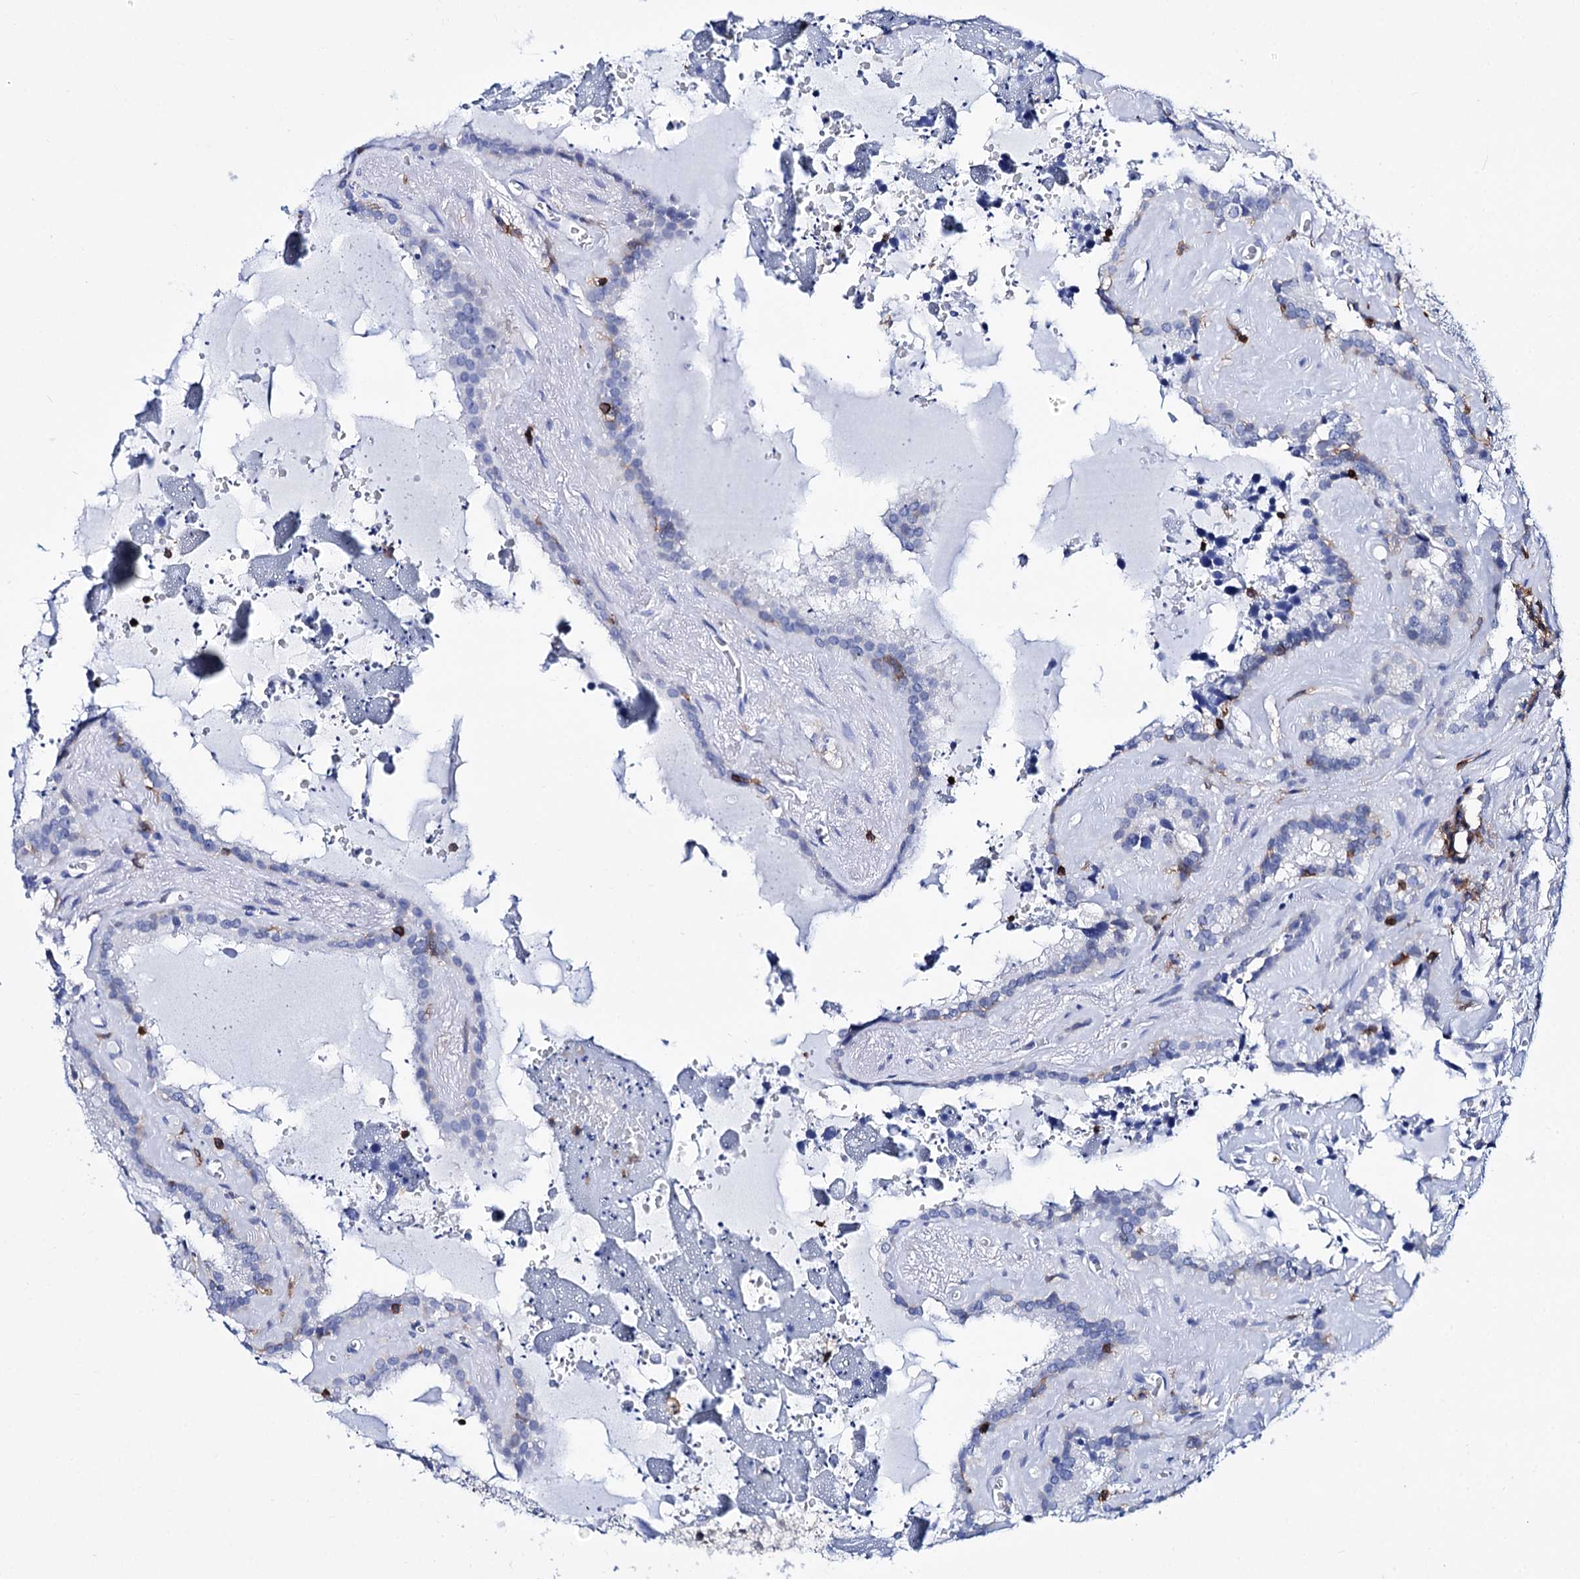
{"staining": {"intensity": "negative", "quantity": "none", "location": "none"}, "tissue": "seminal vesicle", "cell_type": "Glandular cells", "image_type": "normal", "snomed": [{"axis": "morphology", "description": "Normal tissue, NOS"}, {"axis": "topography", "description": "Prostate"}, {"axis": "topography", "description": "Seminal veicle"}], "caption": "There is no significant staining in glandular cells of seminal vesicle. Nuclei are stained in blue.", "gene": "DEF6", "patient": {"sex": "male", "age": 59}}